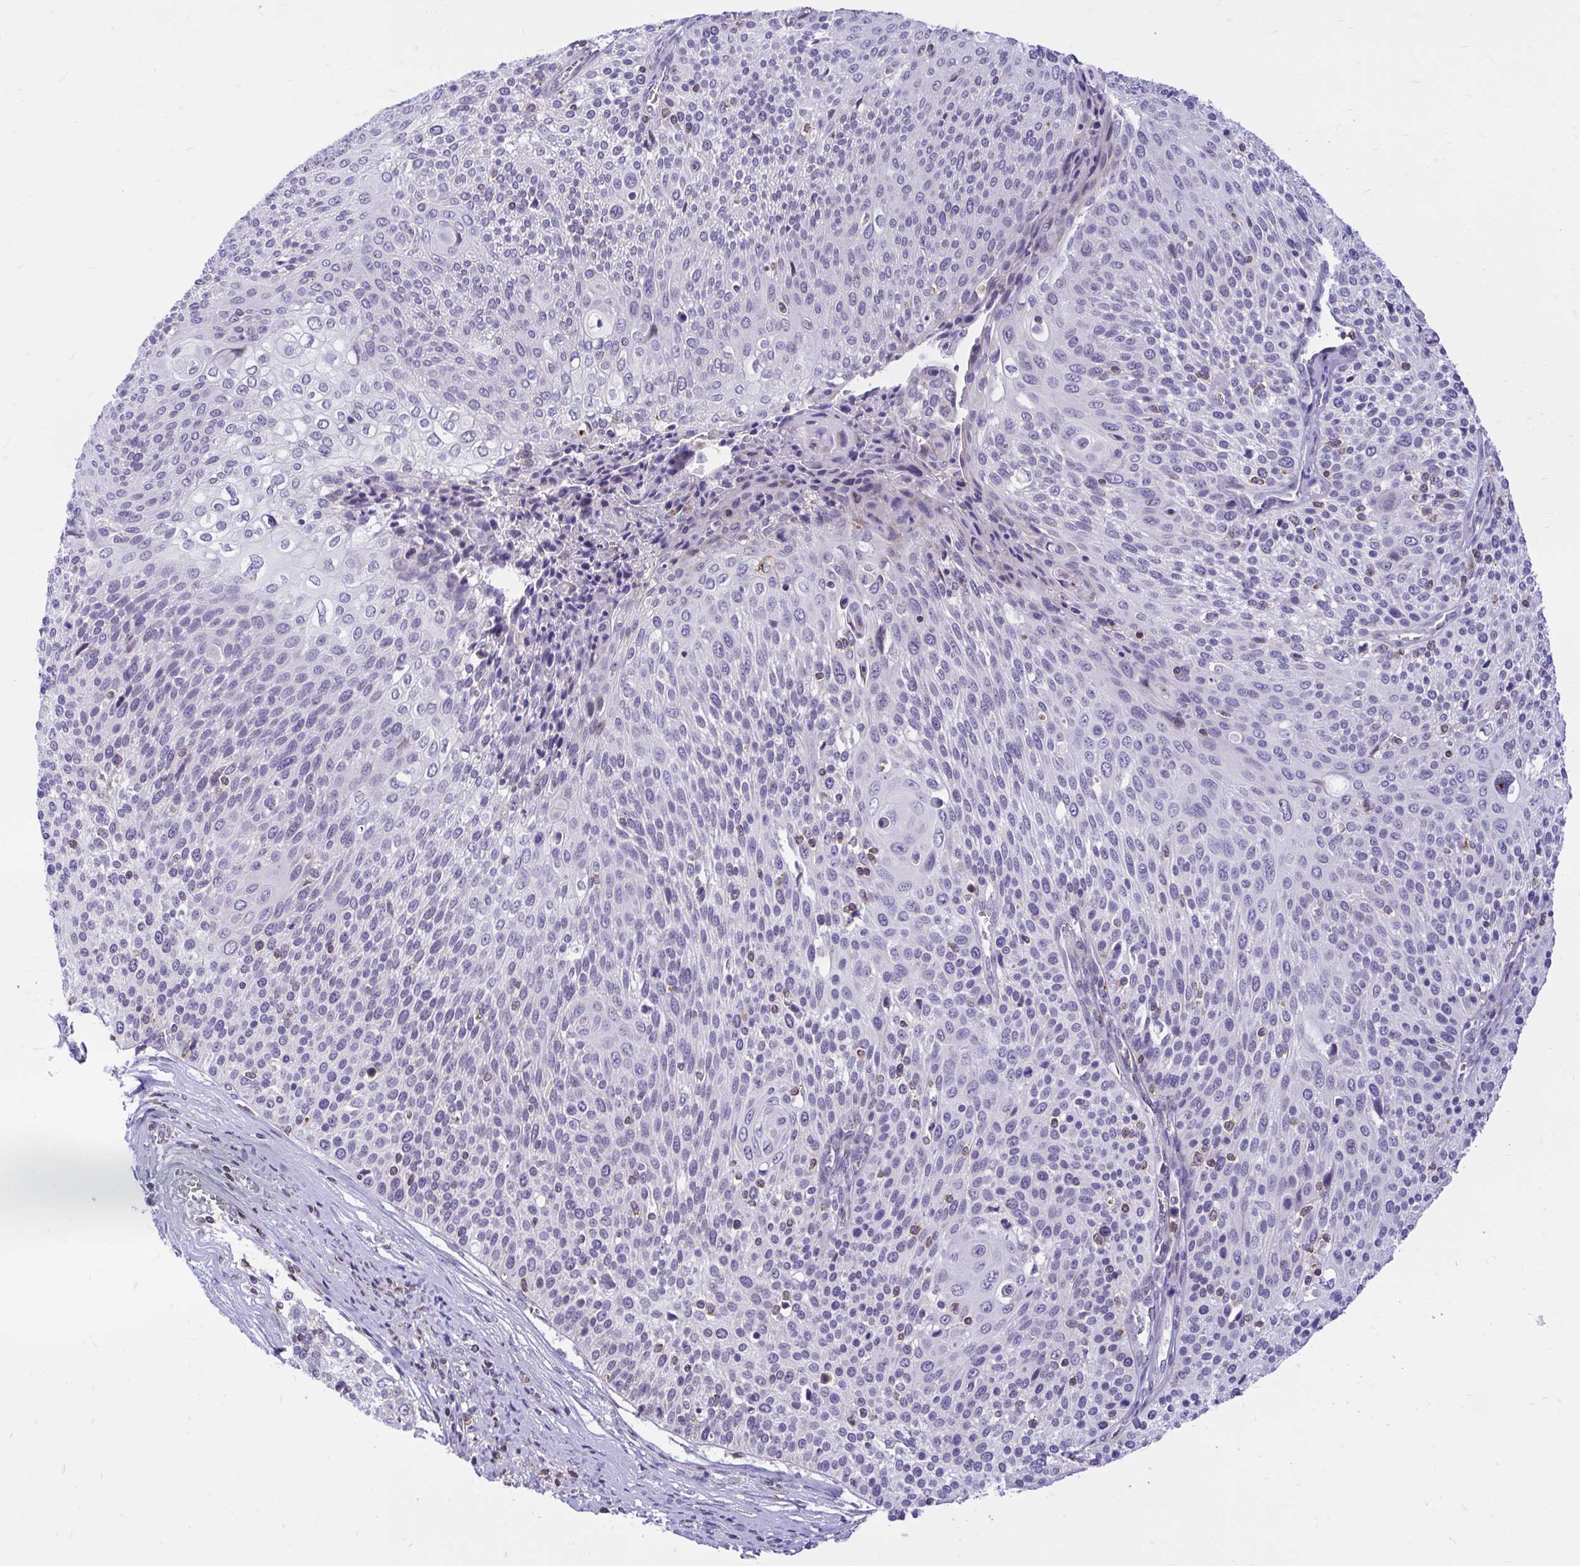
{"staining": {"intensity": "negative", "quantity": "none", "location": "none"}, "tissue": "cervical cancer", "cell_type": "Tumor cells", "image_type": "cancer", "snomed": [{"axis": "morphology", "description": "Squamous cell carcinoma, NOS"}, {"axis": "topography", "description": "Cervix"}], "caption": "Tumor cells are negative for protein expression in human cervical squamous cell carcinoma.", "gene": "CXCL8", "patient": {"sex": "female", "age": 31}}